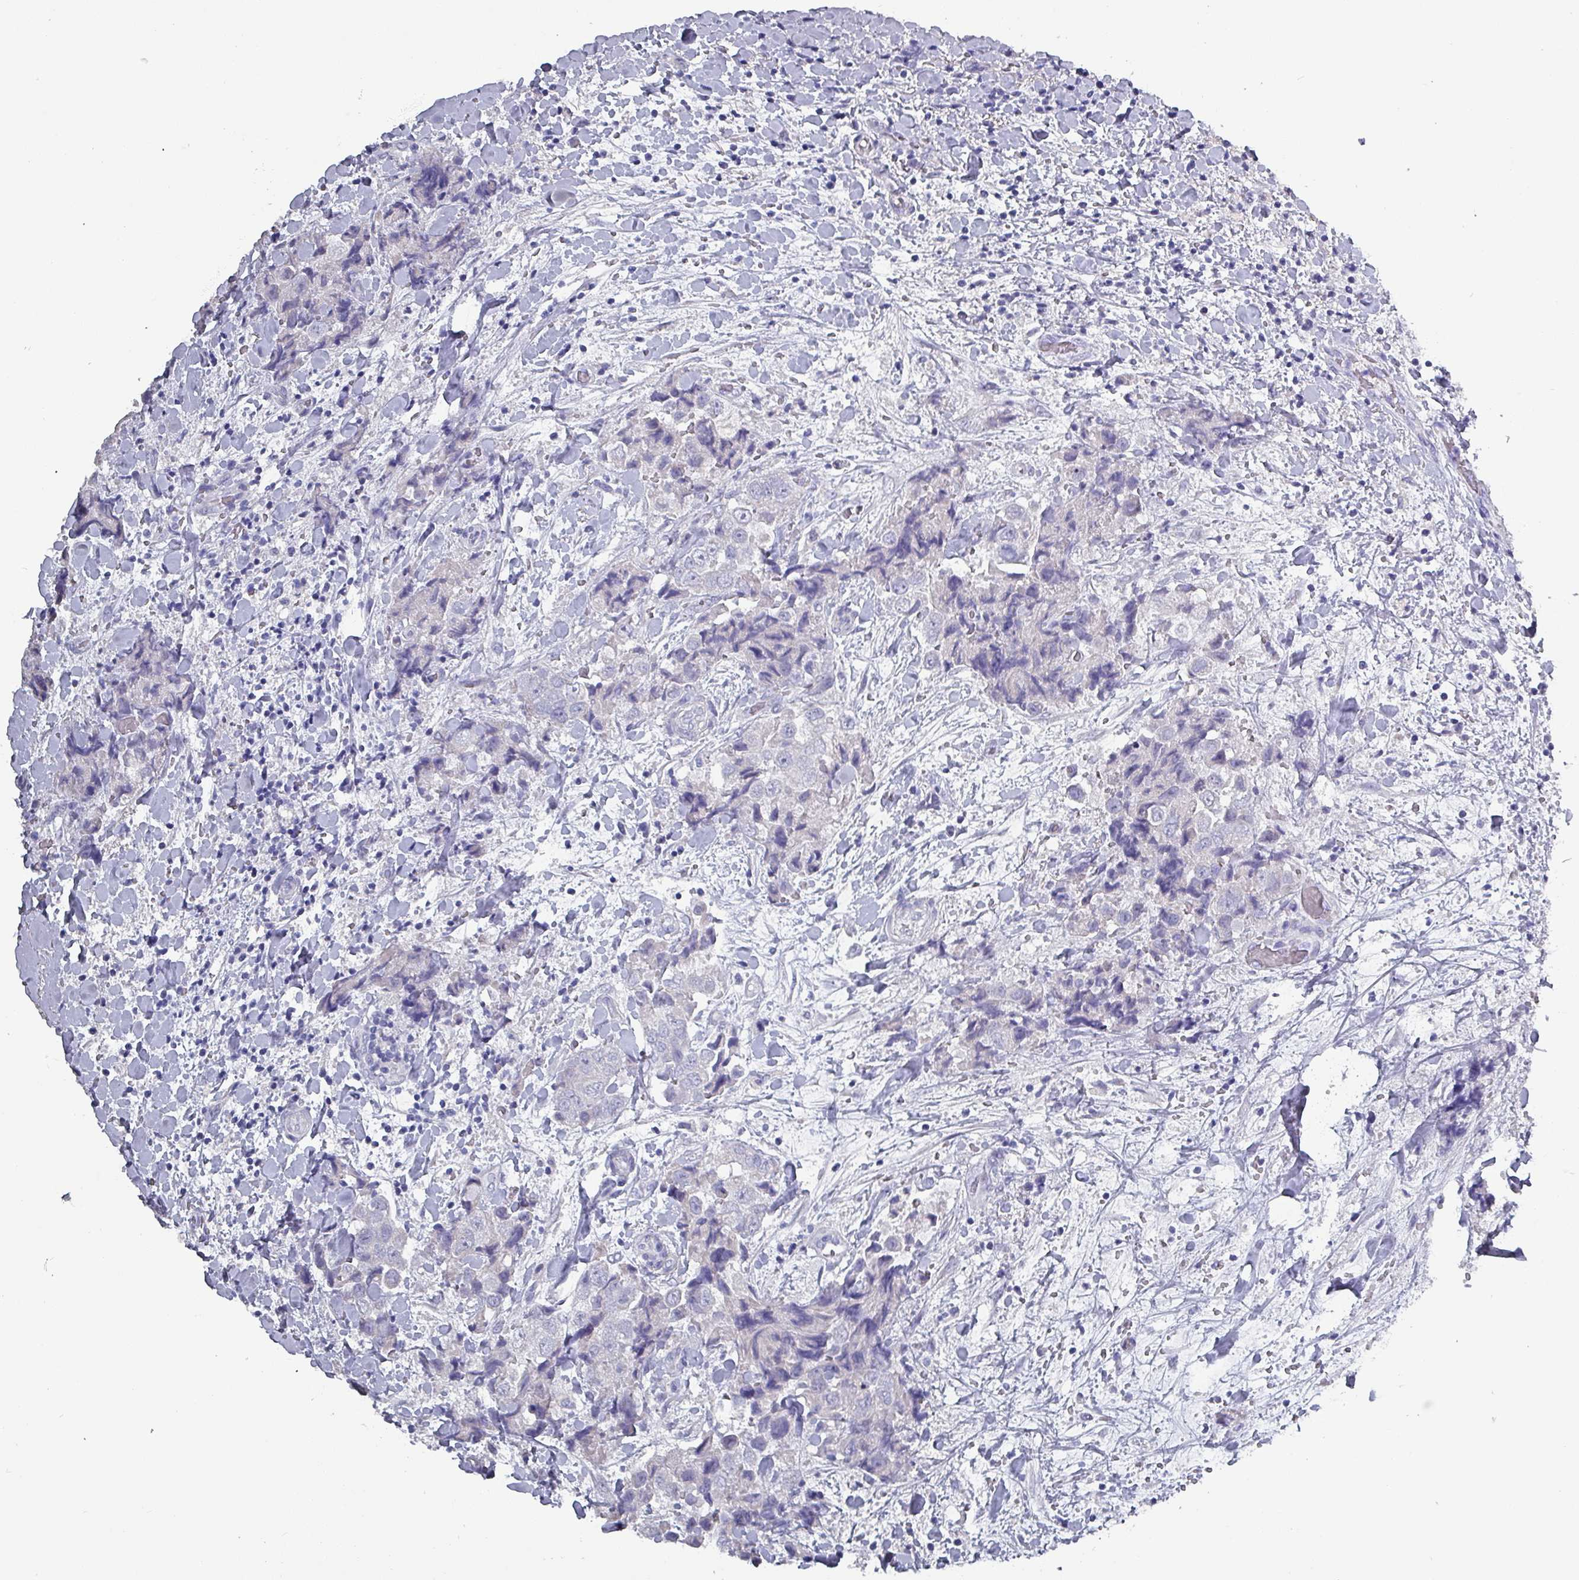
{"staining": {"intensity": "negative", "quantity": "none", "location": "none"}, "tissue": "breast cancer", "cell_type": "Tumor cells", "image_type": "cancer", "snomed": [{"axis": "morphology", "description": "Normal tissue, NOS"}, {"axis": "morphology", "description": "Duct carcinoma"}, {"axis": "topography", "description": "Breast"}], "caption": "Breast cancer stained for a protein using IHC exhibits no positivity tumor cells.", "gene": "INS-IGF2", "patient": {"sex": "female", "age": 62}}